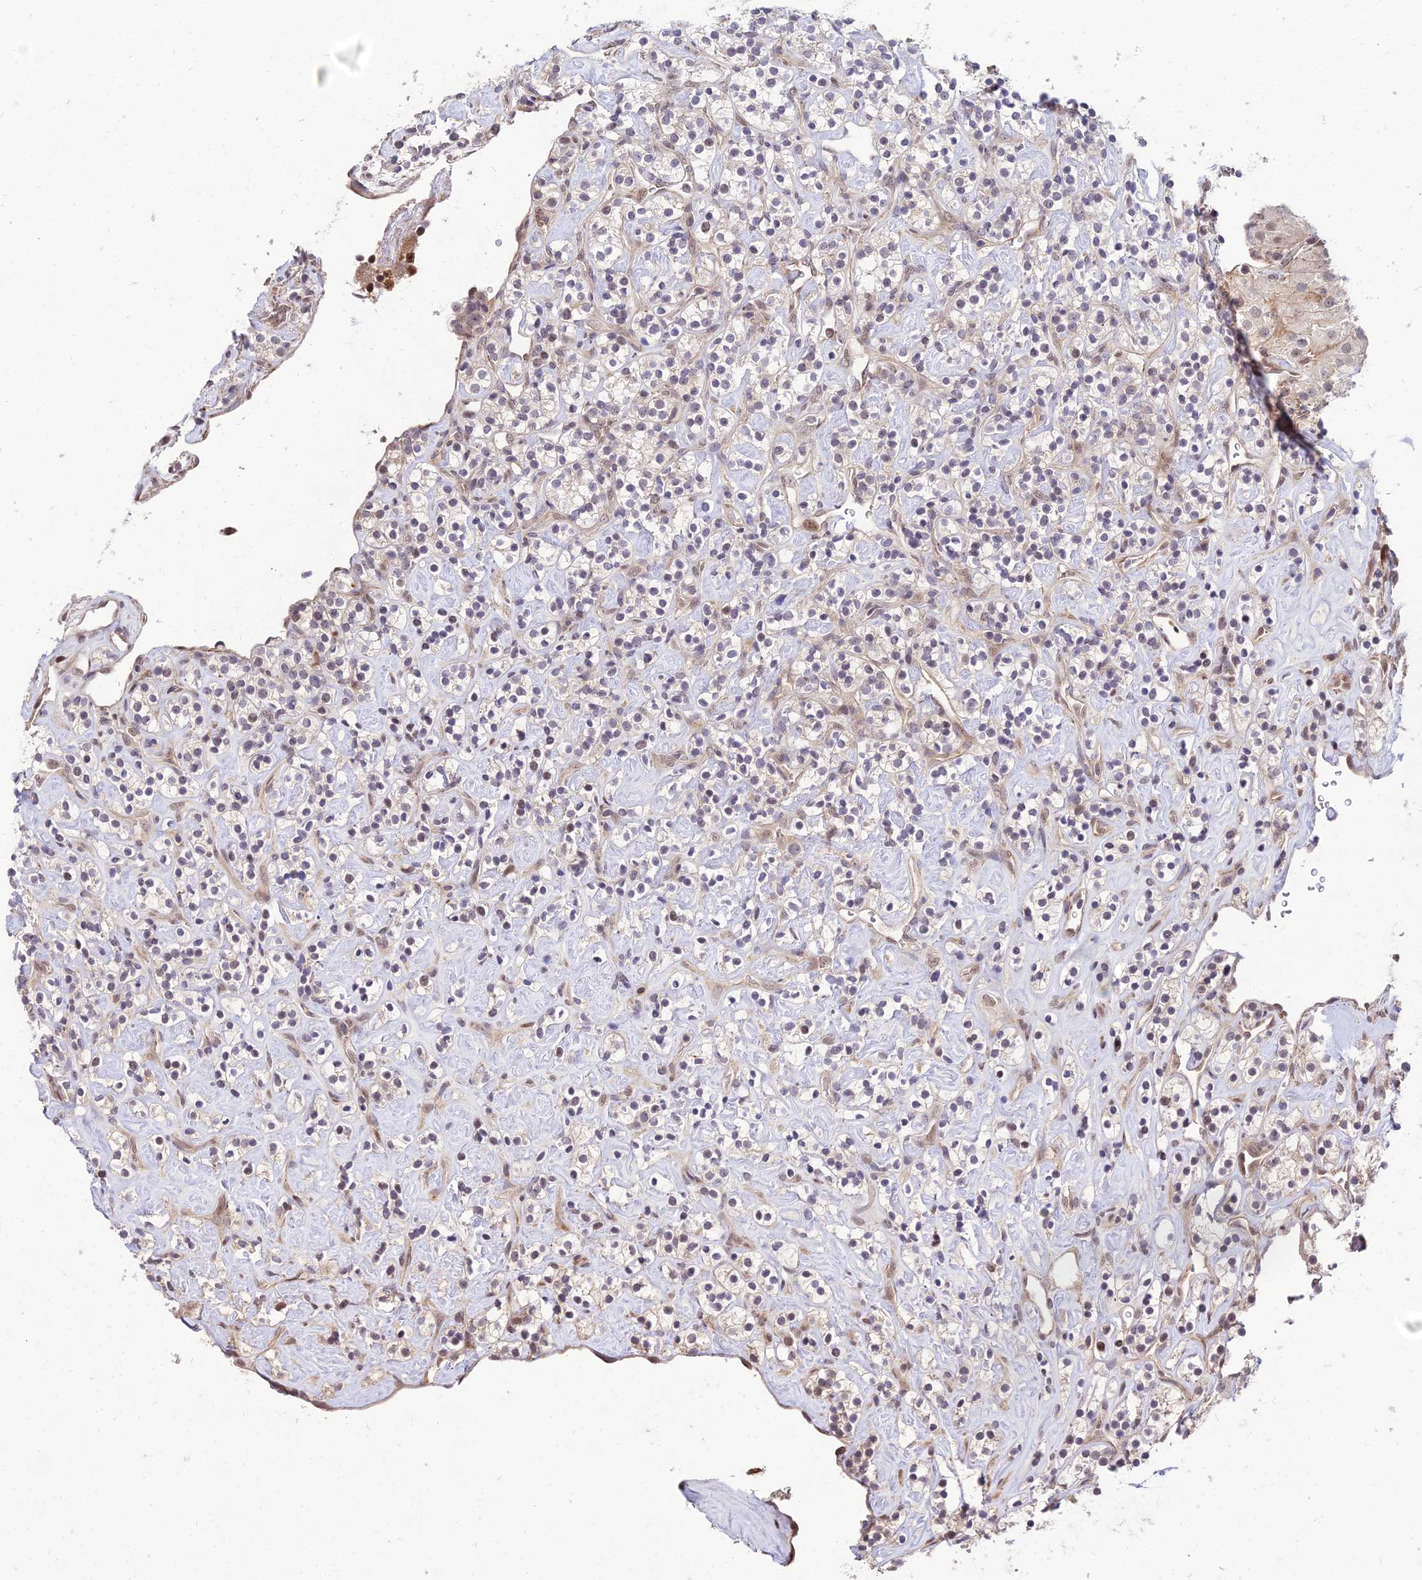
{"staining": {"intensity": "weak", "quantity": "<25%", "location": "nuclear"}, "tissue": "renal cancer", "cell_type": "Tumor cells", "image_type": "cancer", "snomed": [{"axis": "morphology", "description": "Adenocarcinoma, NOS"}, {"axis": "topography", "description": "Kidney"}], "caption": "Histopathology image shows no protein positivity in tumor cells of renal cancer tissue.", "gene": "ZNF85", "patient": {"sex": "male", "age": 77}}